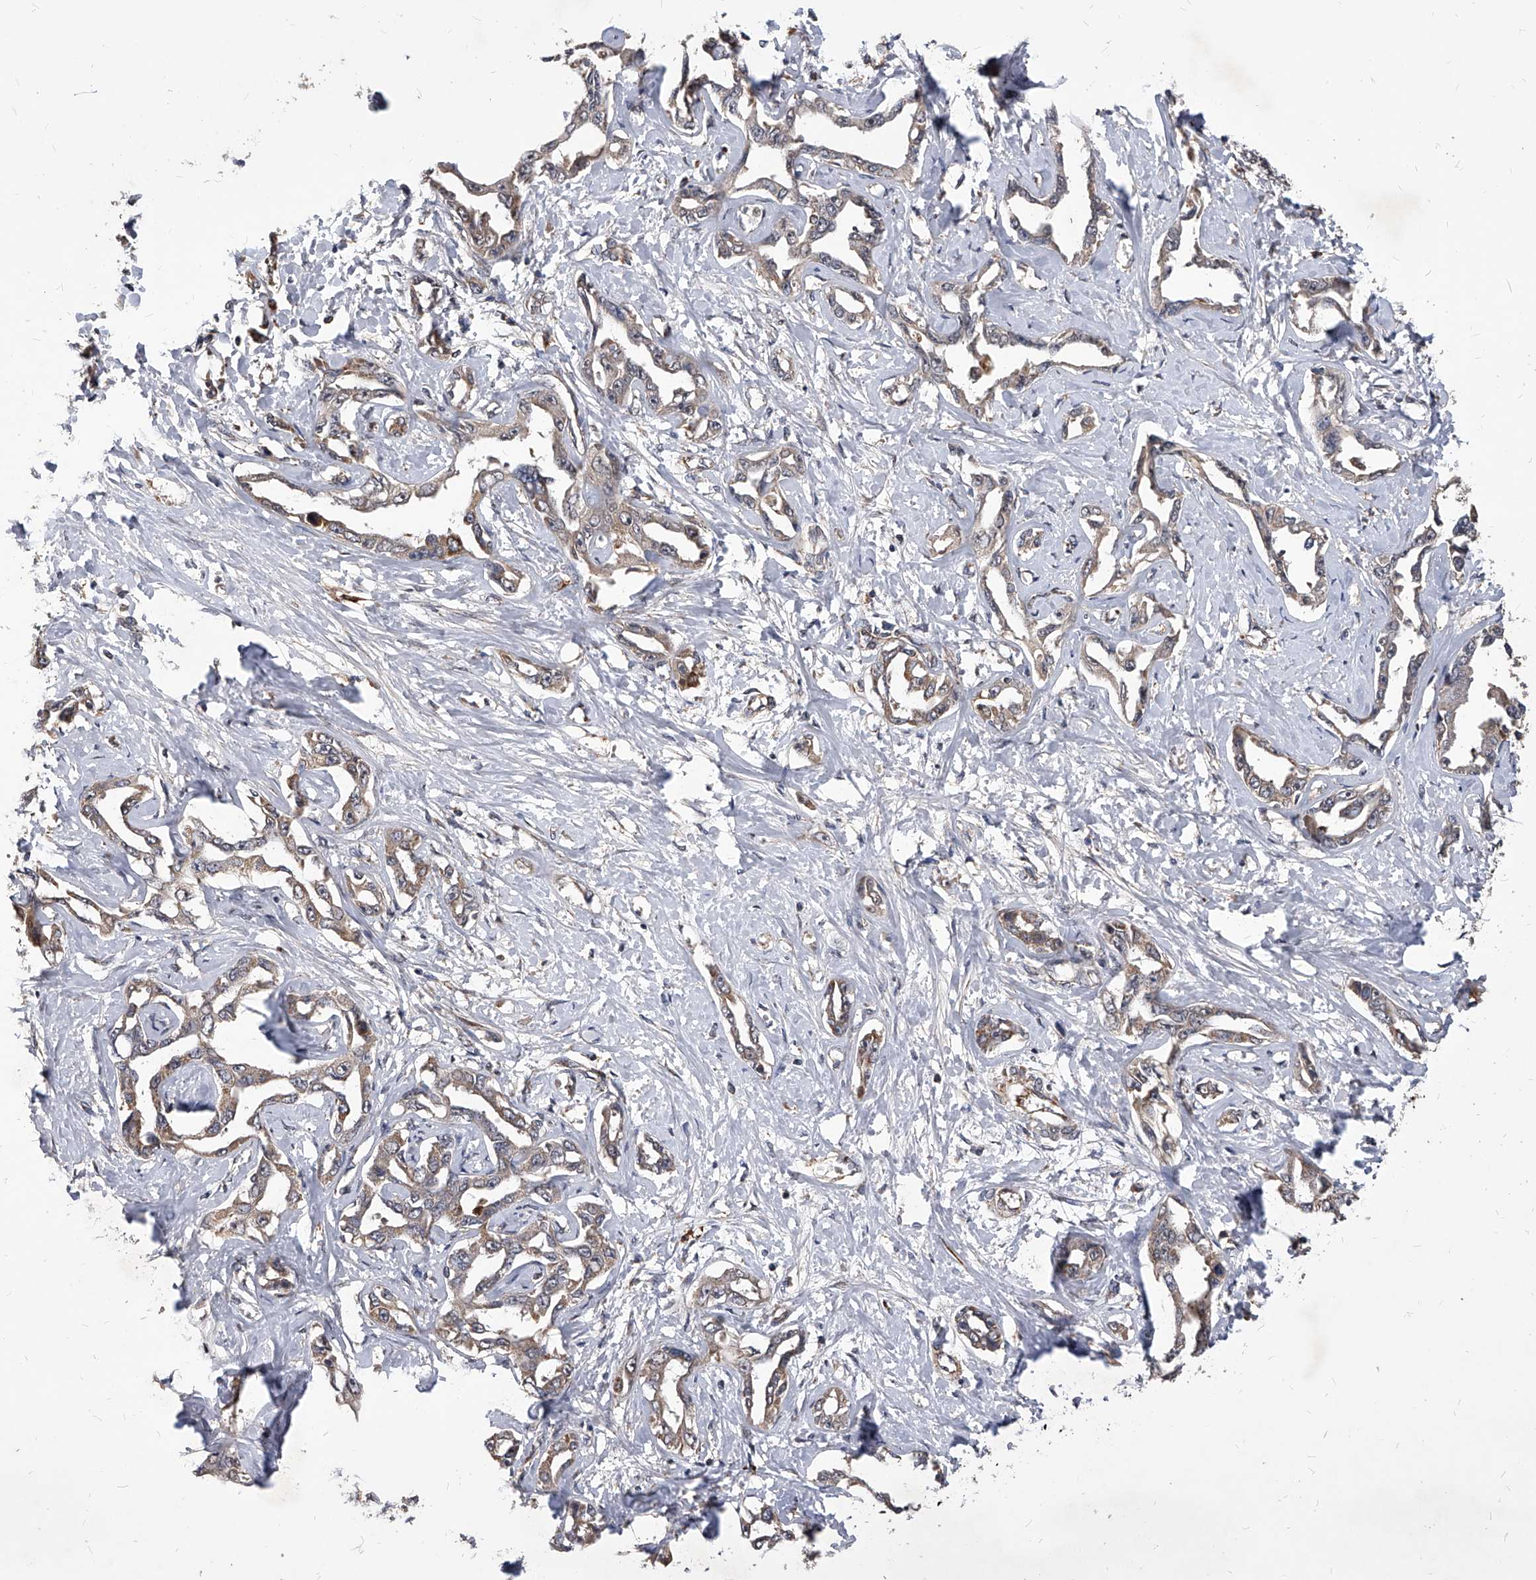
{"staining": {"intensity": "moderate", "quantity": ">75%", "location": "cytoplasmic/membranous"}, "tissue": "liver cancer", "cell_type": "Tumor cells", "image_type": "cancer", "snomed": [{"axis": "morphology", "description": "Cholangiocarcinoma"}, {"axis": "topography", "description": "Liver"}], "caption": "Moderate cytoplasmic/membranous positivity for a protein is appreciated in about >75% of tumor cells of cholangiocarcinoma (liver) using IHC.", "gene": "SOBP", "patient": {"sex": "male", "age": 59}}